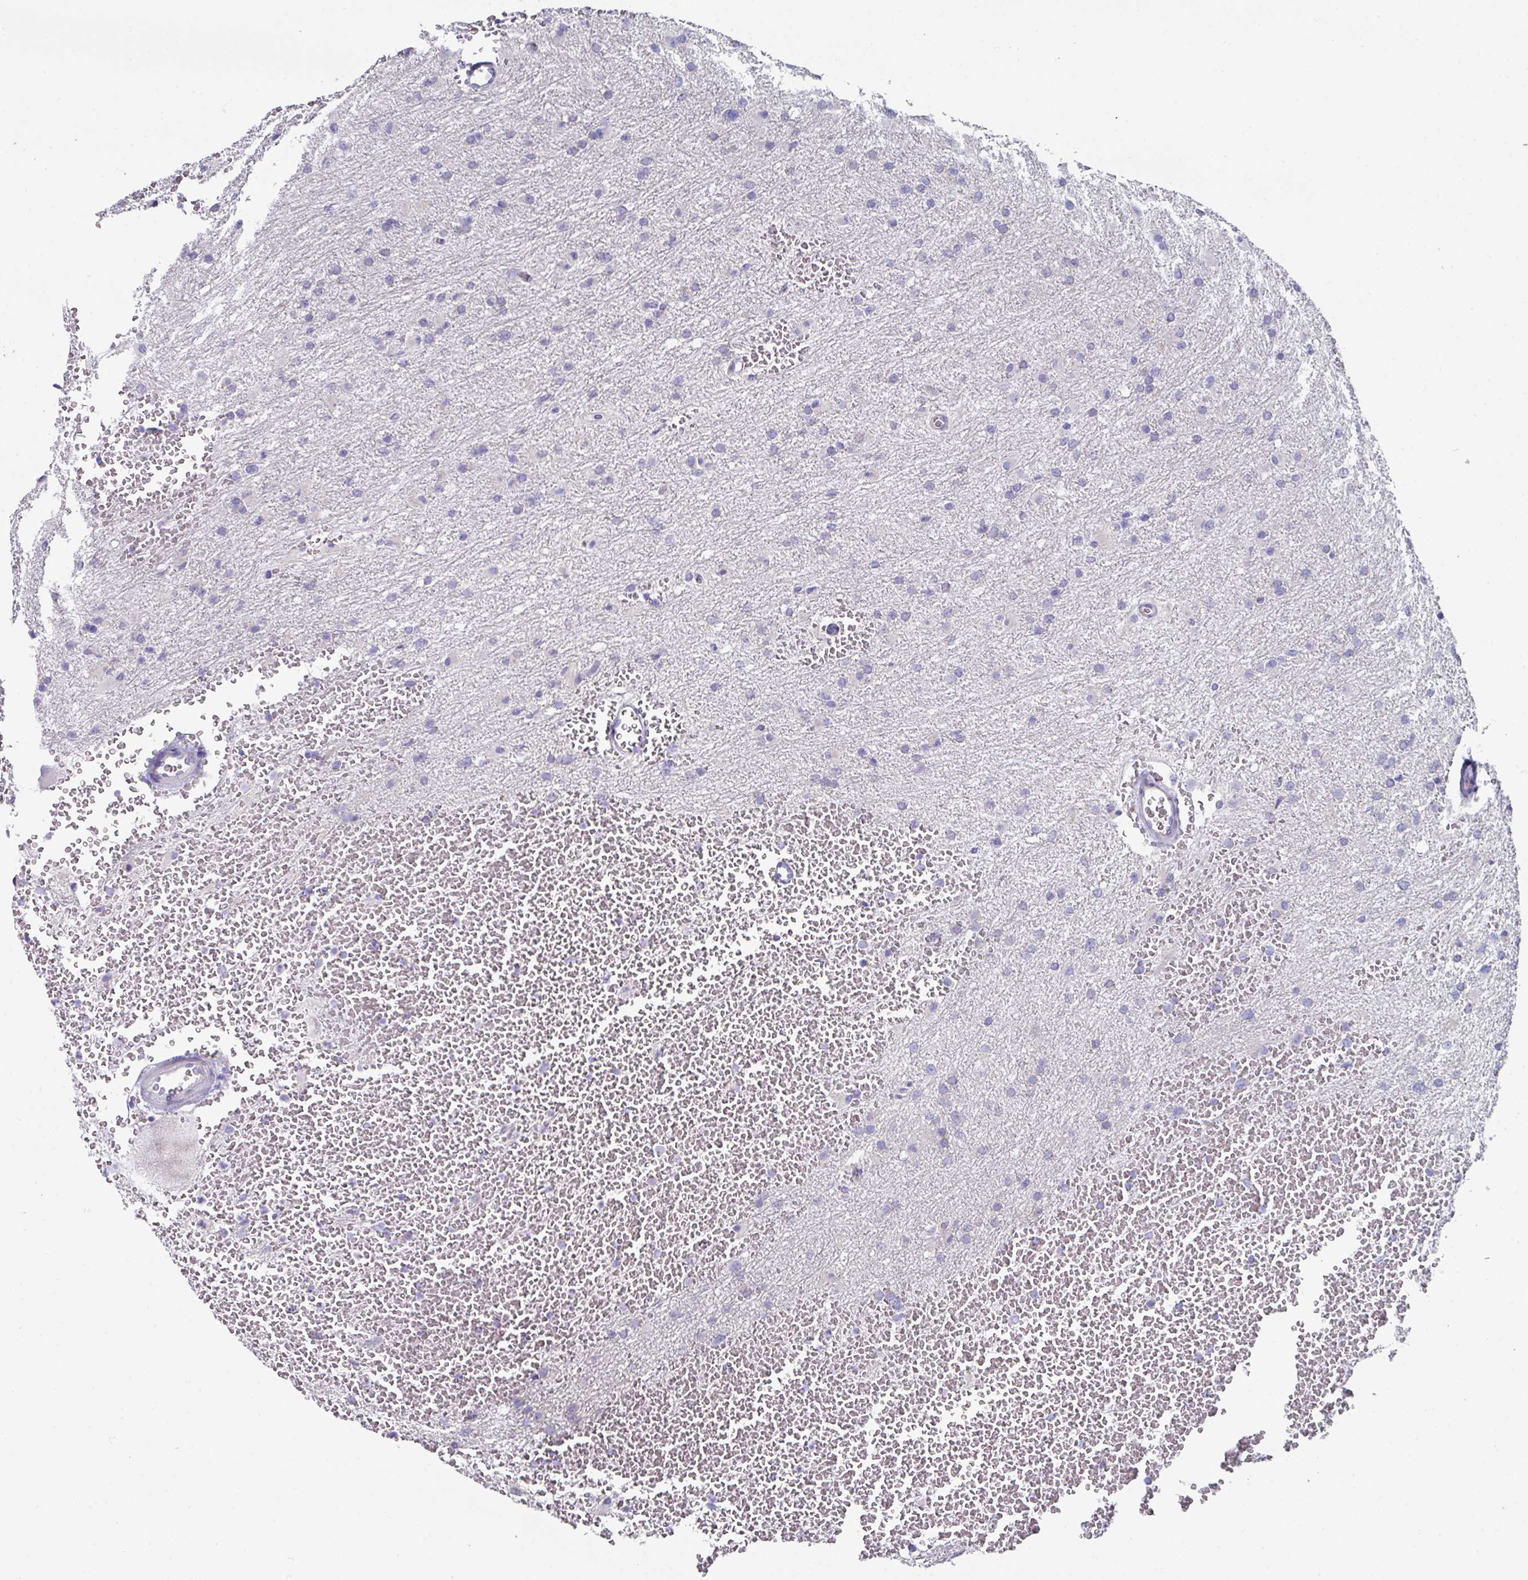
{"staining": {"intensity": "negative", "quantity": "none", "location": "none"}, "tissue": "glioma", "cell_type": "Tumor cells", "image_type": "cancer", "snomed": [{"axis": "morphology", "description": "Glioma, malignant, High grade"}, {"axis": "topography", "description": "Cerebral cortex"}], "caption": "There is no significant positivity in tumor cells of malignant high-grade glioma.", "gene": "CLDN1", "patient": {"sex": "female", "age": 36}}